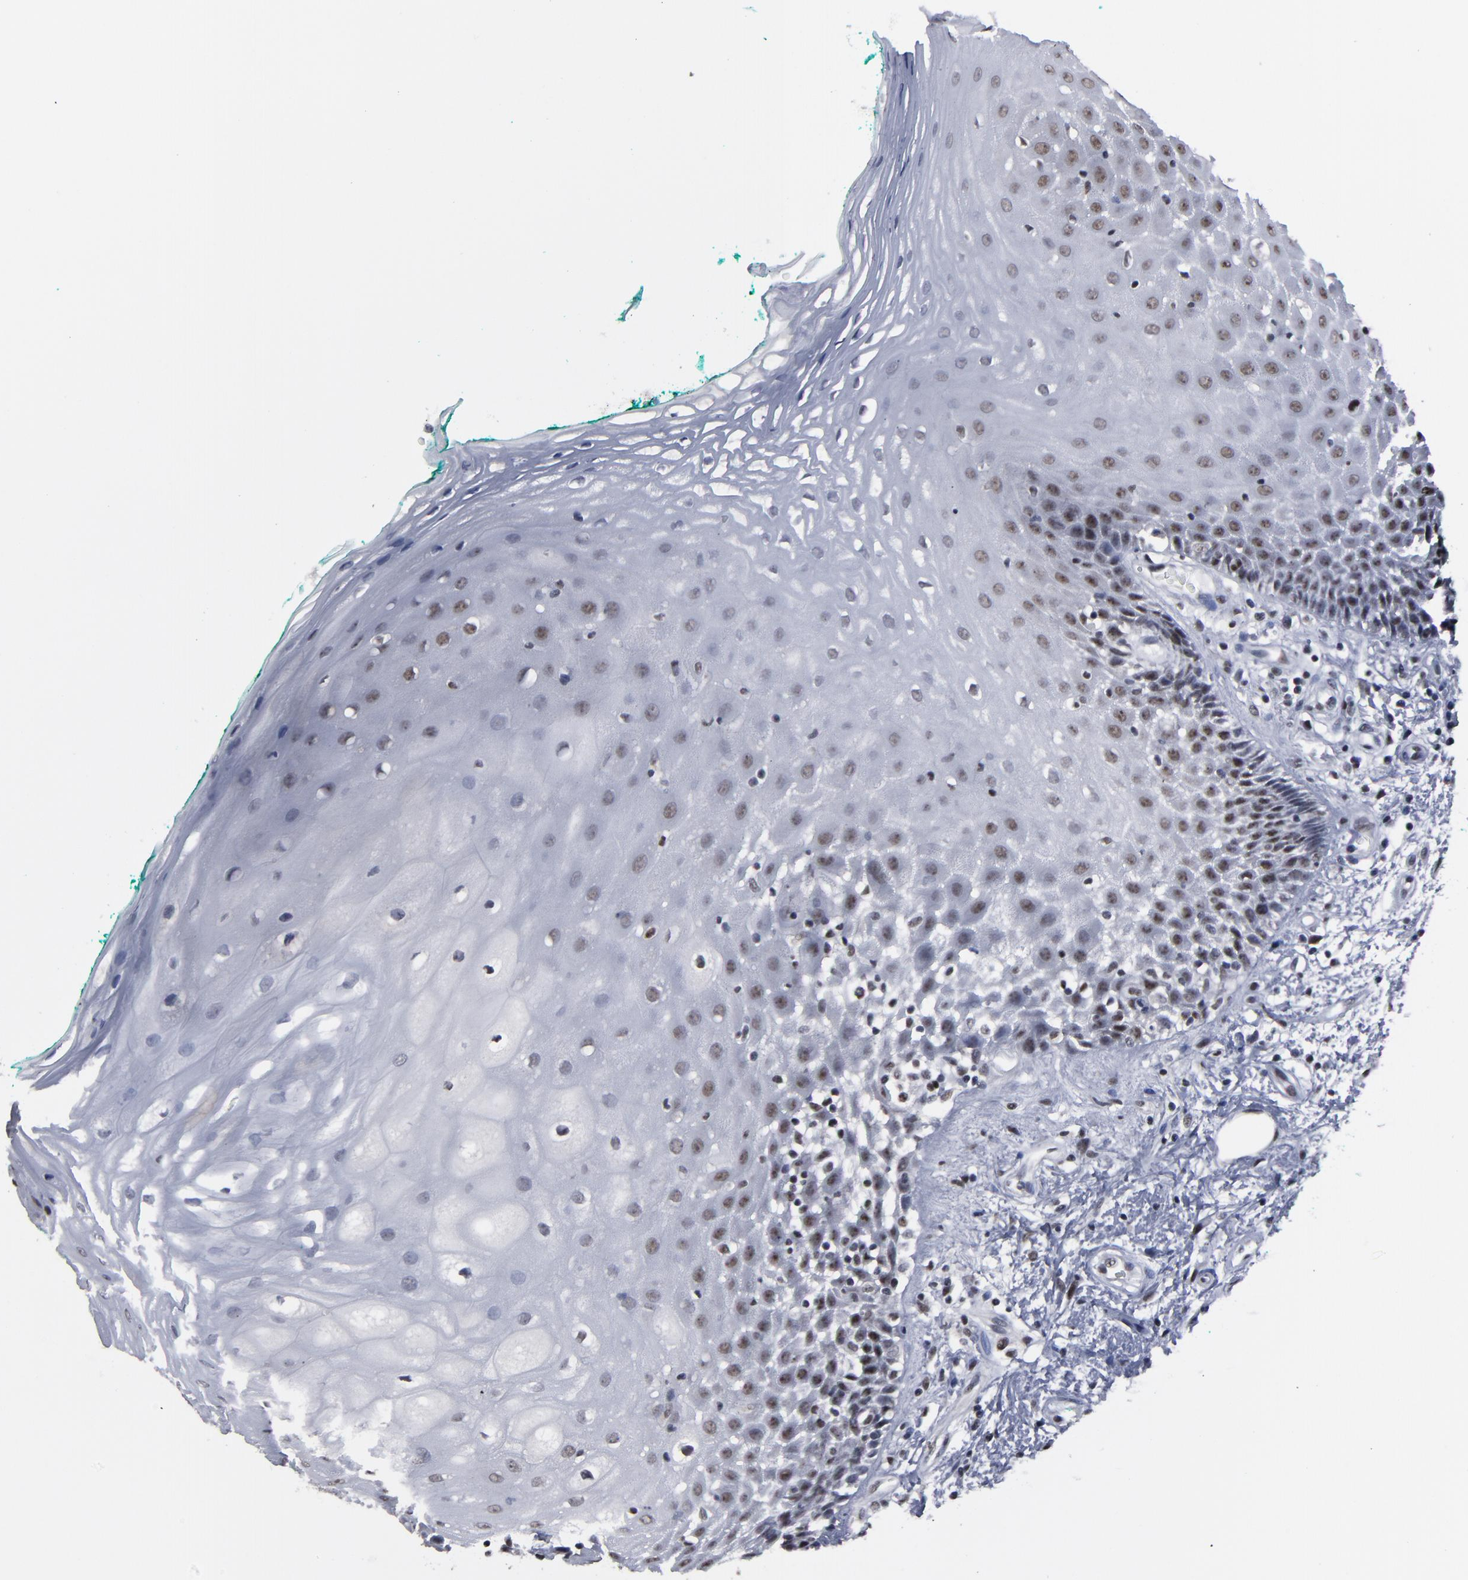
{"staining": {"intensity": "moderate", "quantity": "25%-75%", "location": "nuclear"}, "tissue": "oral mucosa", "cell_type": "Squamous epithelial cells", "image_type": "normal", "snomed": [{"axis": "morphology", "description": "Normal tissue, NOS"}, {"axis": "morphology", "description": "Squamous cell carcinoma, NOS"}, {"axis": "topography", "description": "Skeletal muscle"}, {"axis": "topography", "description": "Oral tissue"}, {"axis": "topography", "description": "Head-Neck"}], "caption": "Protein positivity by immunohistochemistry exhibits moderate nuclear staining in approximately 25%-75% of squamous epithelial cells in unremarkable oral mucosa.", "gene": "SSRP1", "patient": {"sex": "female", "age": 84}}